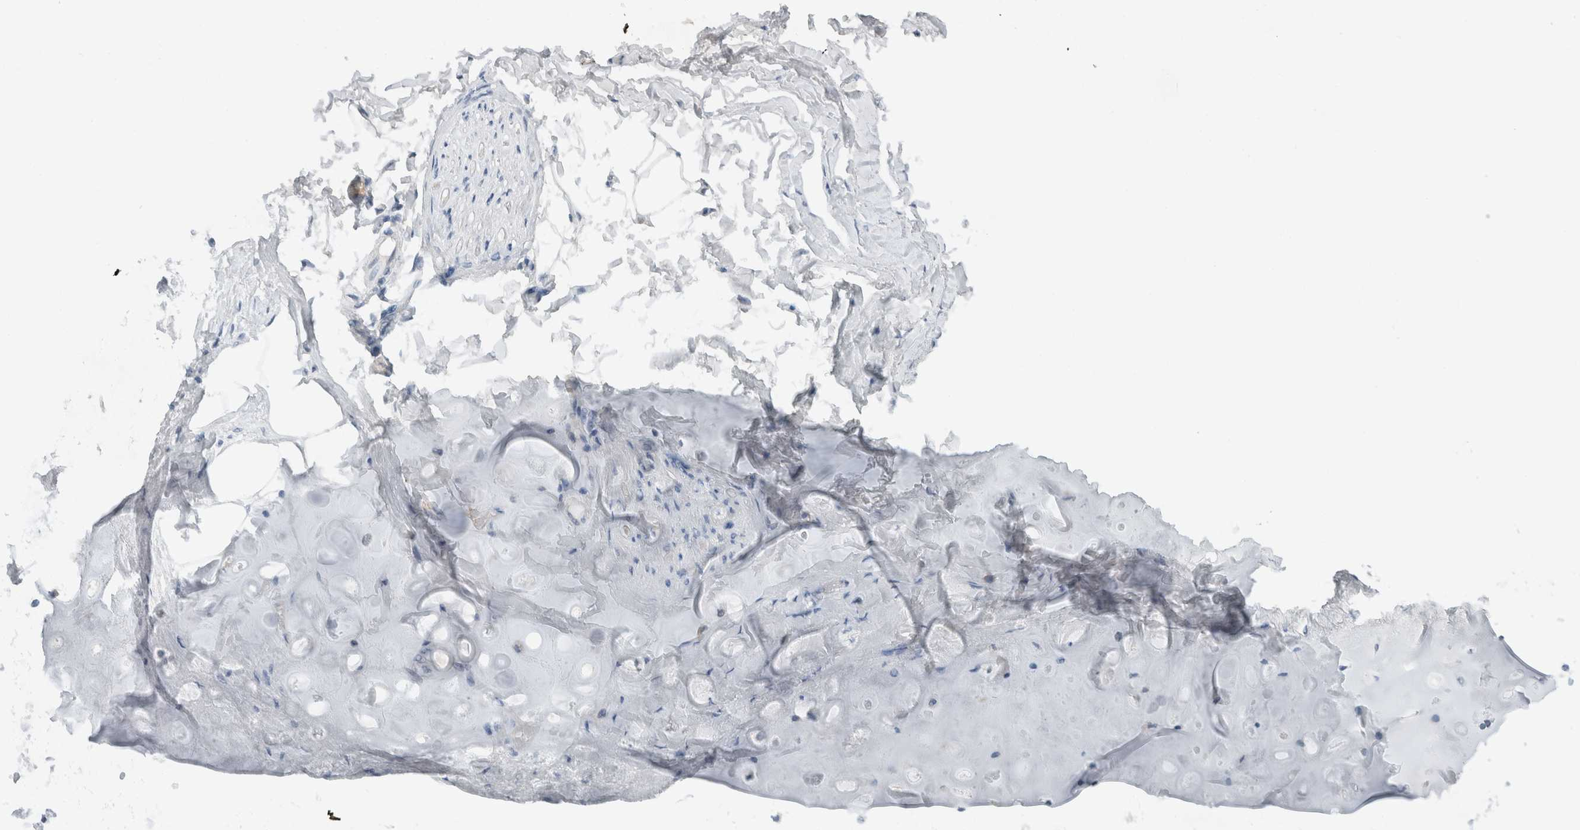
{"staining": {"intensity": "negative", "quantity": "none", "location": "none"}, "tissue": "adipose tissue", "cell_type": "Adipocytes", "image_type": "normal", "snomed": [{"axis": "morphology", "description": "Normal tissue, NOS"}, {"axis": "topography", "description": "Cartilage tissue"}, {"axis": "topography", "description": "Bronchus"}], "caption": "Immunohistochemistry (IHC) photomicrograph of normal adipose tissue: human adipose tissue stained with DAB displays no significant protein staining in adipocytes. (DAB immunohistochemistry (IHC) with hematoxylin counter stain).", "gene": "DUOX1", "patient": {"sex": "female", "age": 73}}